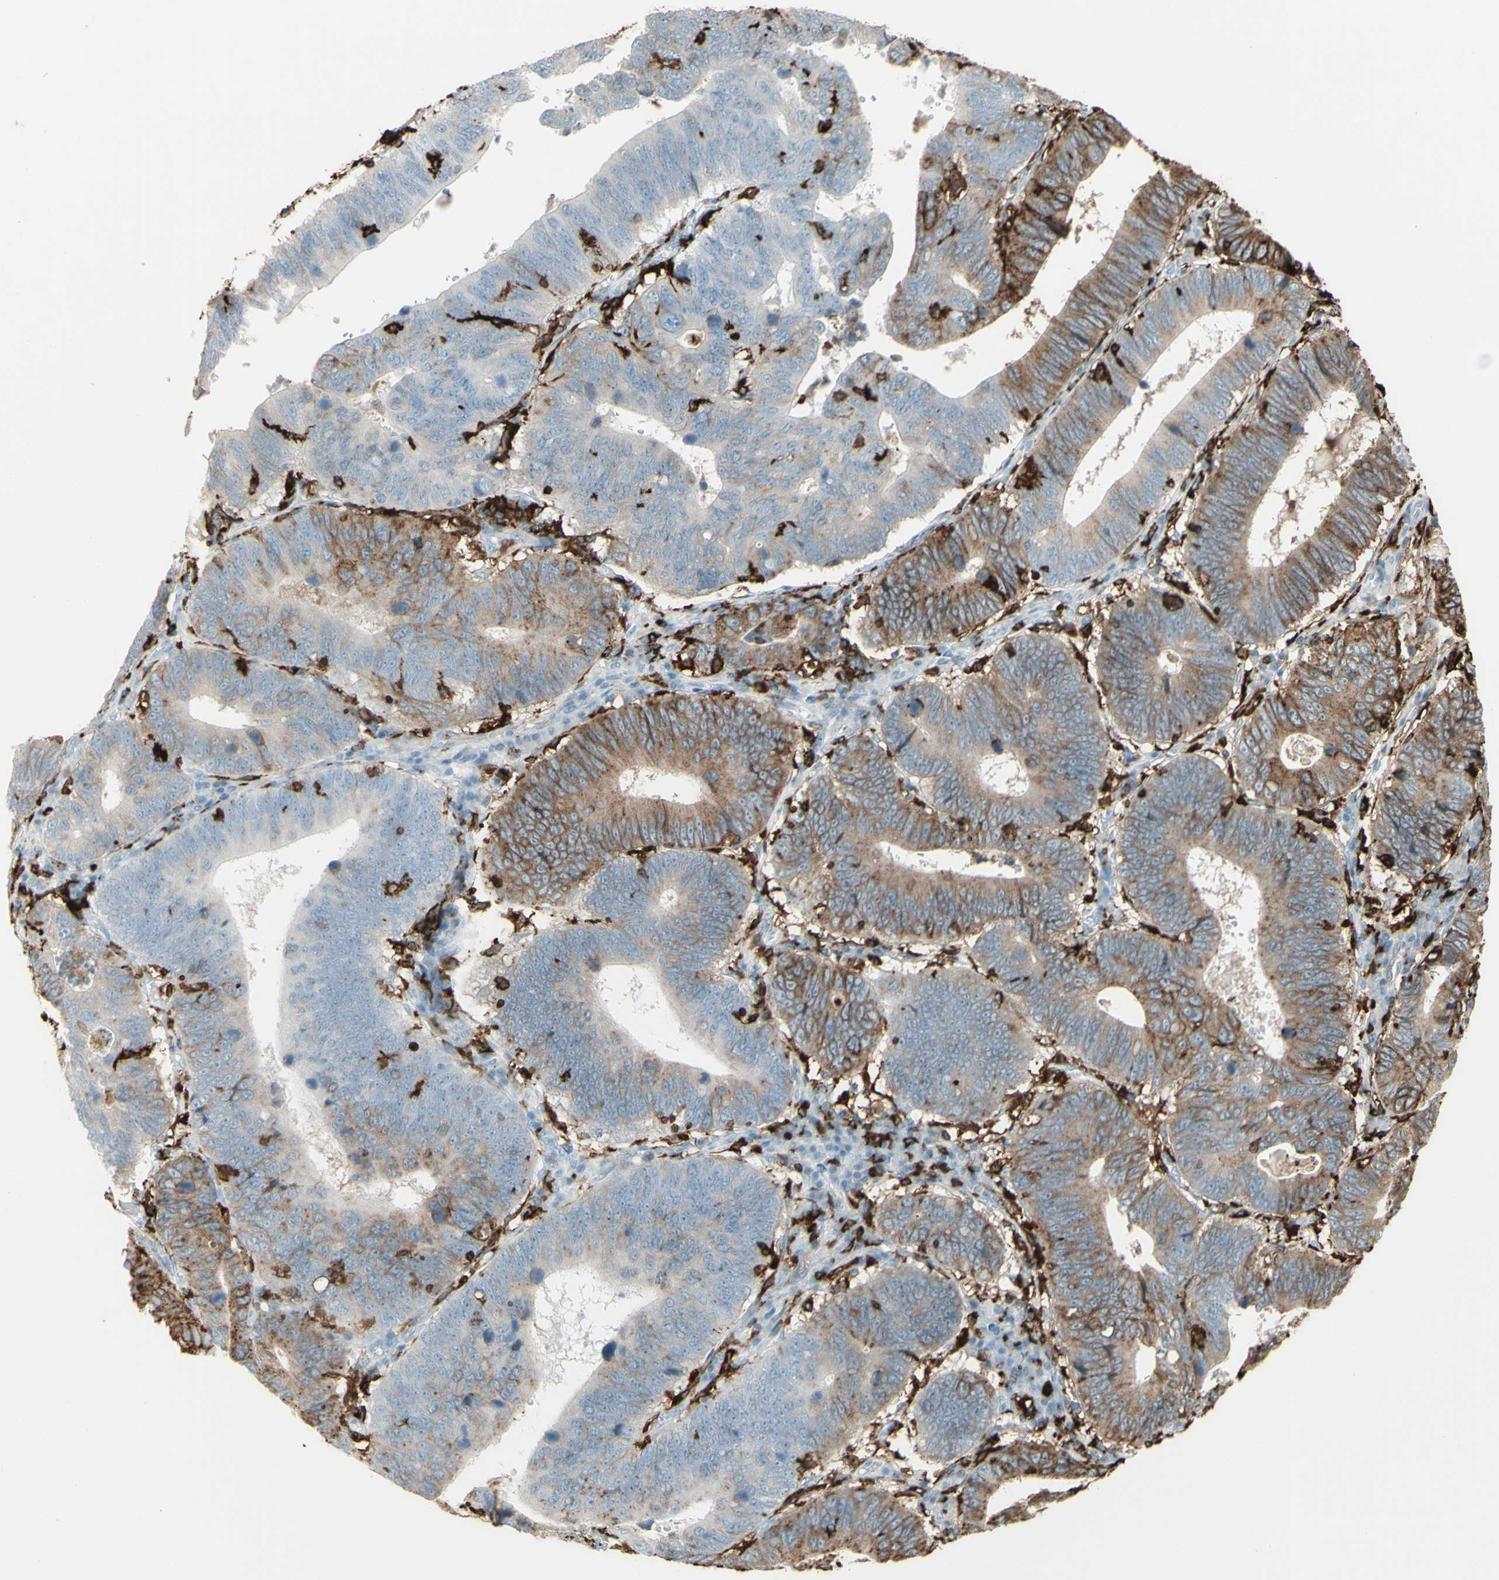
{"staining": {"intensity": "moderate", "quantity": "25%-75%", "location": "cytoplasmic/membranous"}, "tissue": "stomach cancer", "cell_type": "Tumor cells", "image_type": "cancer", "snomed": [{"axis": "morphology", "description": "Adenocarcinoma, NOS"}, {"axis": "topography", "description": "Stomach"}], "caption": "Immunohistochemistry image of neoplastic tissue: human adenocarcinoma (stomach) stained using immunohistochemistry reveals medium levels of moderate protein expression localized specifically in the cytoplasmic/membranous of tumor cells, appearing as a cytoplasmic/membranous brown color.", "gene": "HLA-DPB1", "patient": {"sex": "male", "age": 59}}